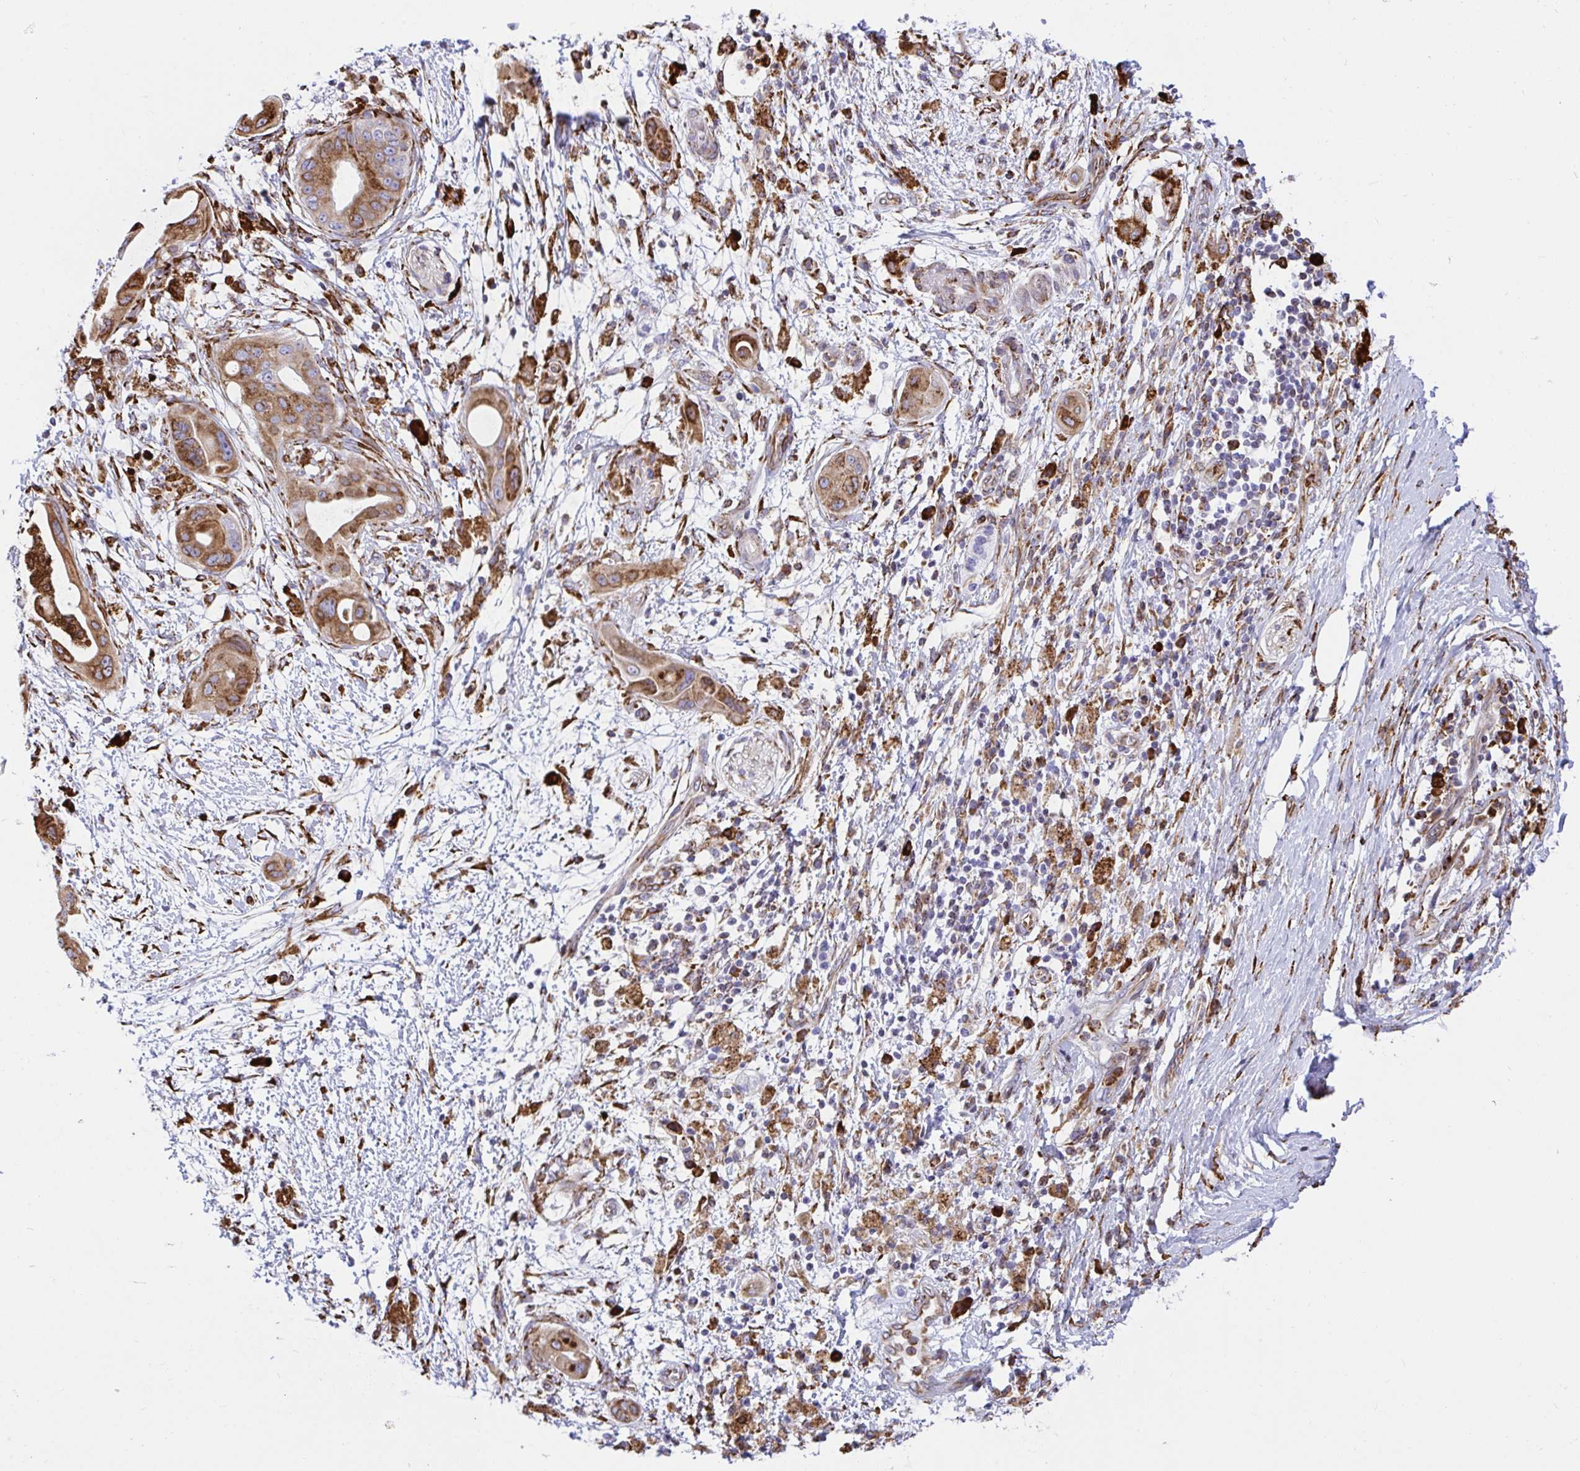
{"staining": {"intensity": "moderate", "quantity": "25%-75%", "location": "cytoplasmic/membranous"}, "tissue": "pancreatic cancer", "cell_type": "Tumor cells", "image_type": "cancer", "snomed": [{"axis": "morphology", "description": "Adenocarcinoma, NOS"}, {"axis": "topography", "description": "Pancreas"}], "caption": "Brown immunohistochemical staining in adenocarcinoma (pancreatic) reveals moderate cytoplasmic/membranous positivity in about 25%-75% of tumor cells.", "gene": "CLGN", "patient": {"sex": "male", "age": 68}}